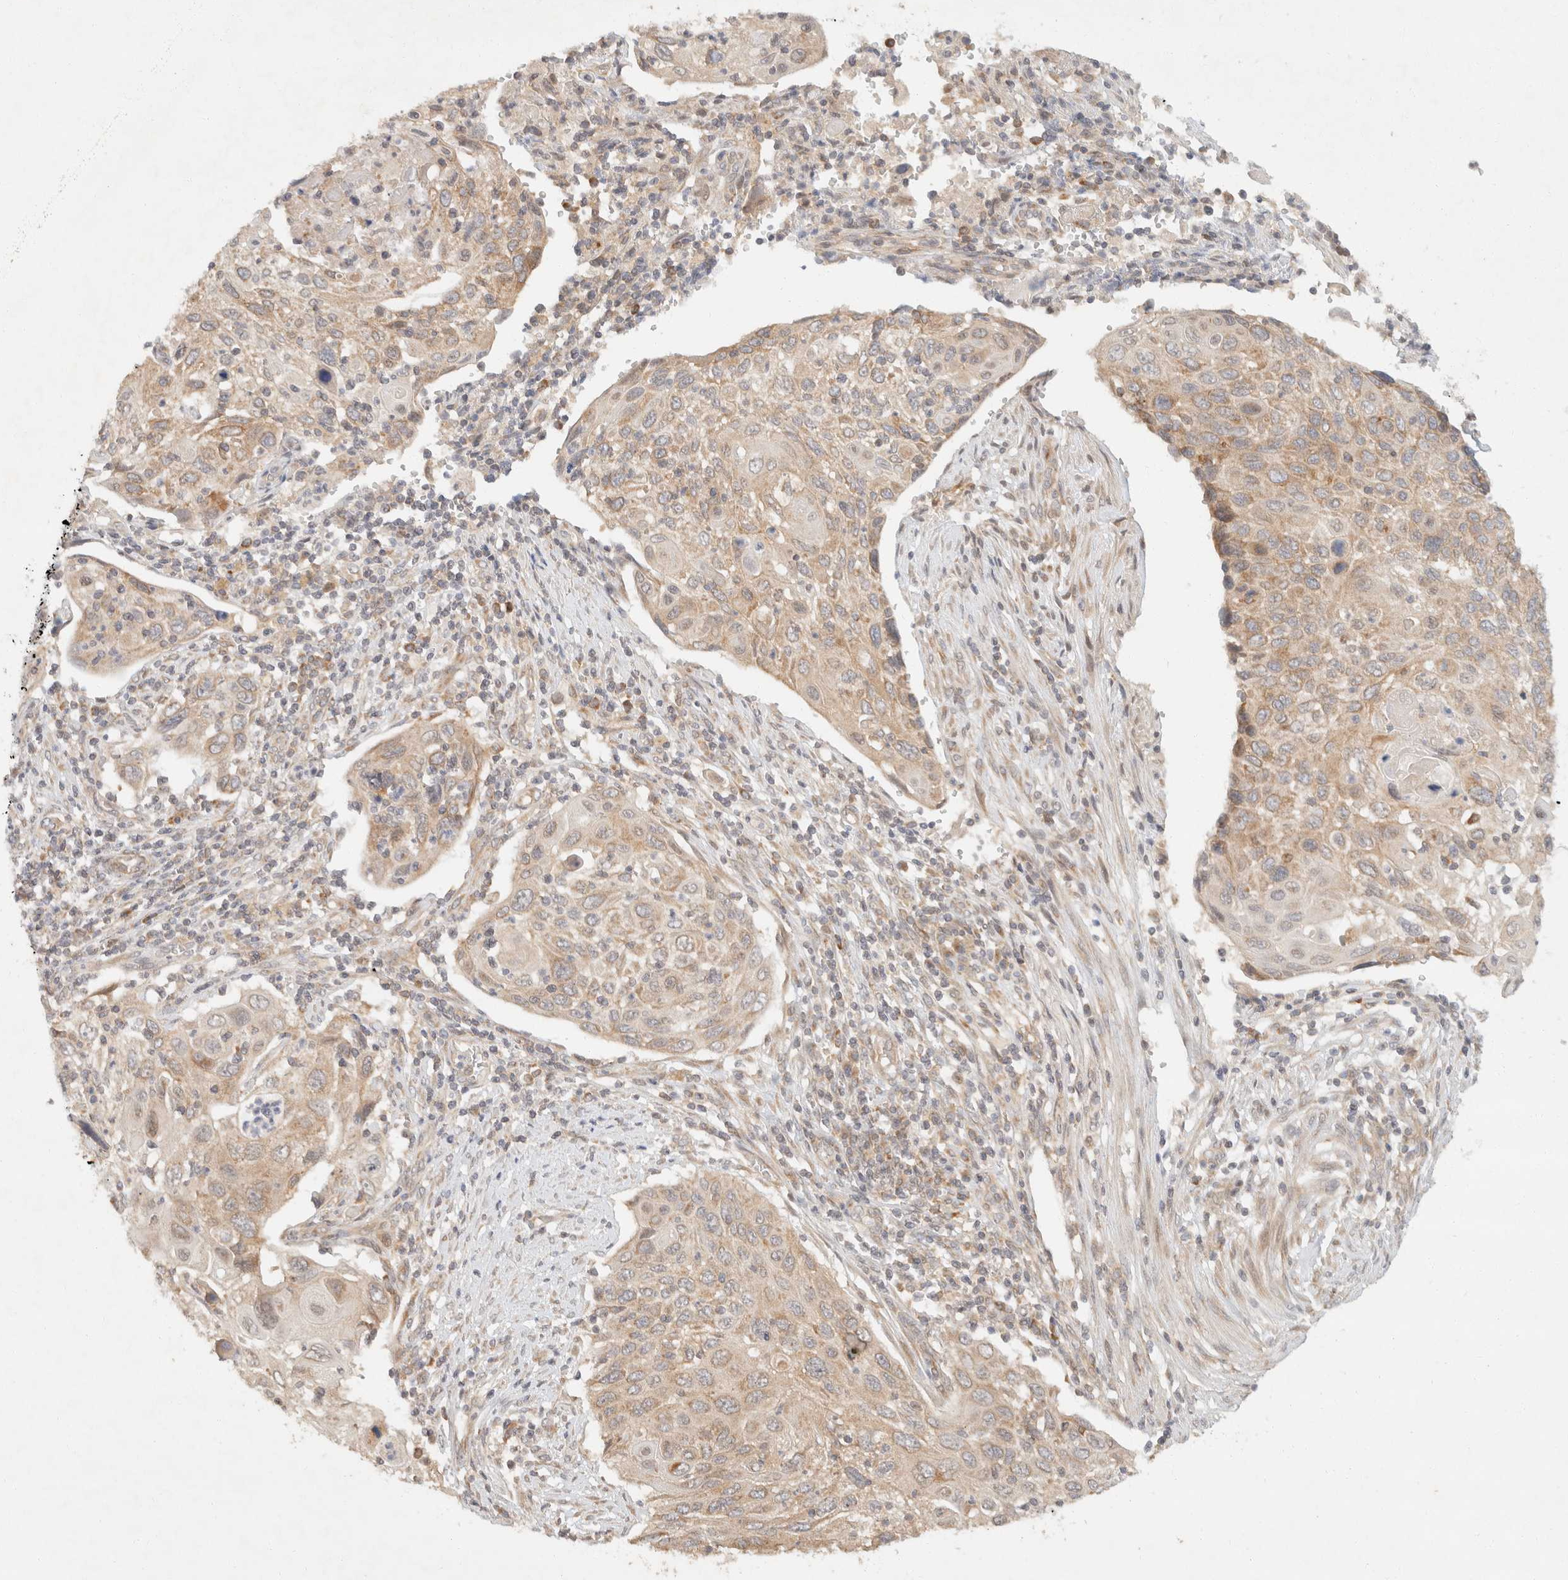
{"staining": {"intensity": "weak", "quantity": "25%-75%", "location": "cytoplasmic/membranous"}, "tissue": "cervical cancer", "cell_type": "Tumor cells", "image_type": "cancer", "snomed": [{"axis": "morphology", "description": "Squamous cell carcinoma, NOS"}, {"axis": "topography", "description": "Cervix"}], "caption": "Immunohistochemistry (IHC) (DAB) staining of human squamous cell carcinoma (cervical) shows weak cytoplasmic/membranous protein expression in about 25%-75% of tumor cells.", "gene": "TACC1", "patient": {"sex": "female", "age": 70}}